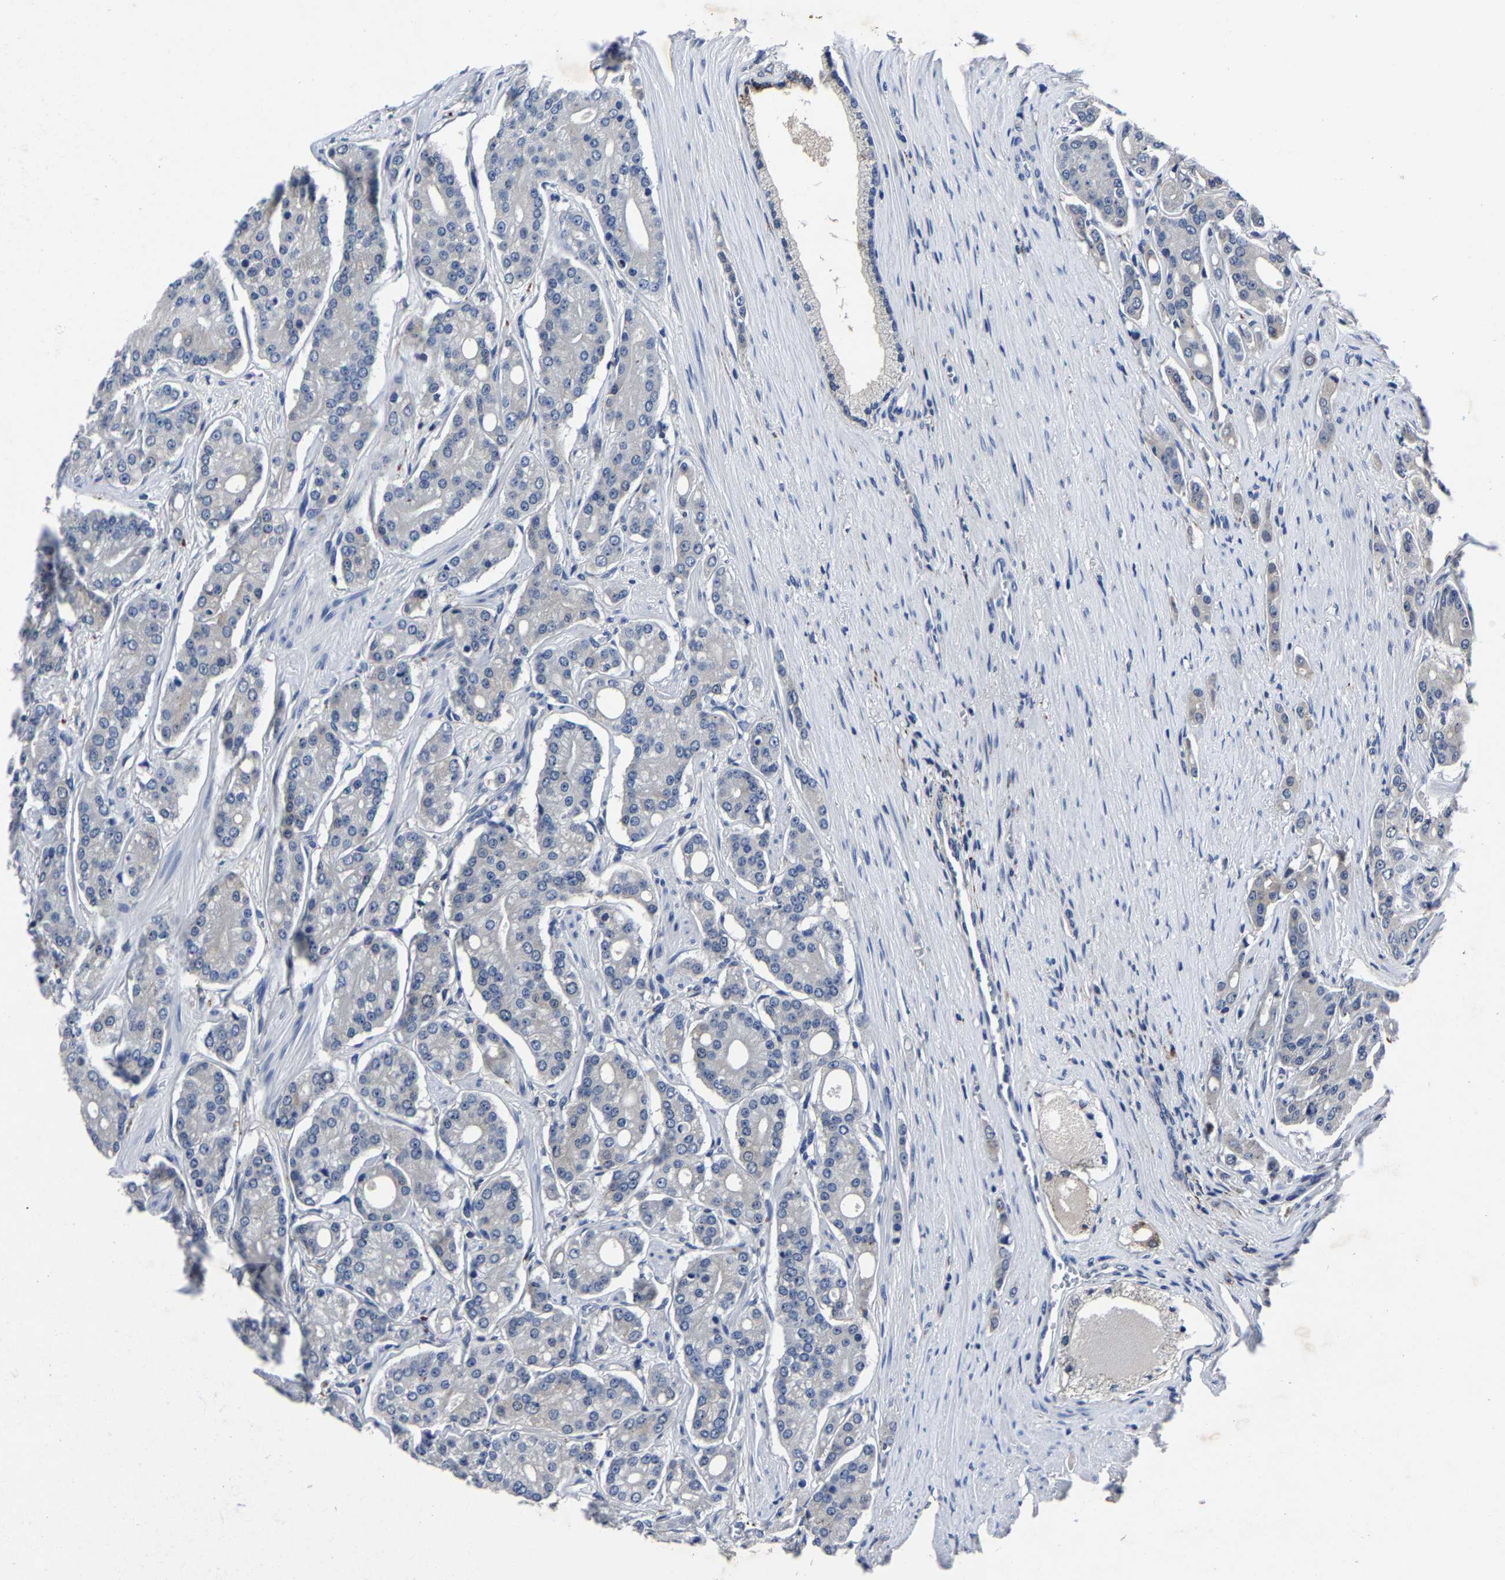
{"staining": {"intensity": "negative", "quantity": "none", "location": "none"}, "tissue": "prostate cancer", "cell_type": "Tumor cells", "image_type": "cancer", "snomed": [{"axis": "morphology", "description": "Adenocarcinoma, High grade"}, {"axis": "topography", "description": "Prostate"}], "caption": "Prostate cancer (high-grade adenocarcinoma) was stained to show a protein in brown. There is no significant expression in tumor cells.", "gene": "PSPH", "patient": {"sex": "male", "age": 71}}